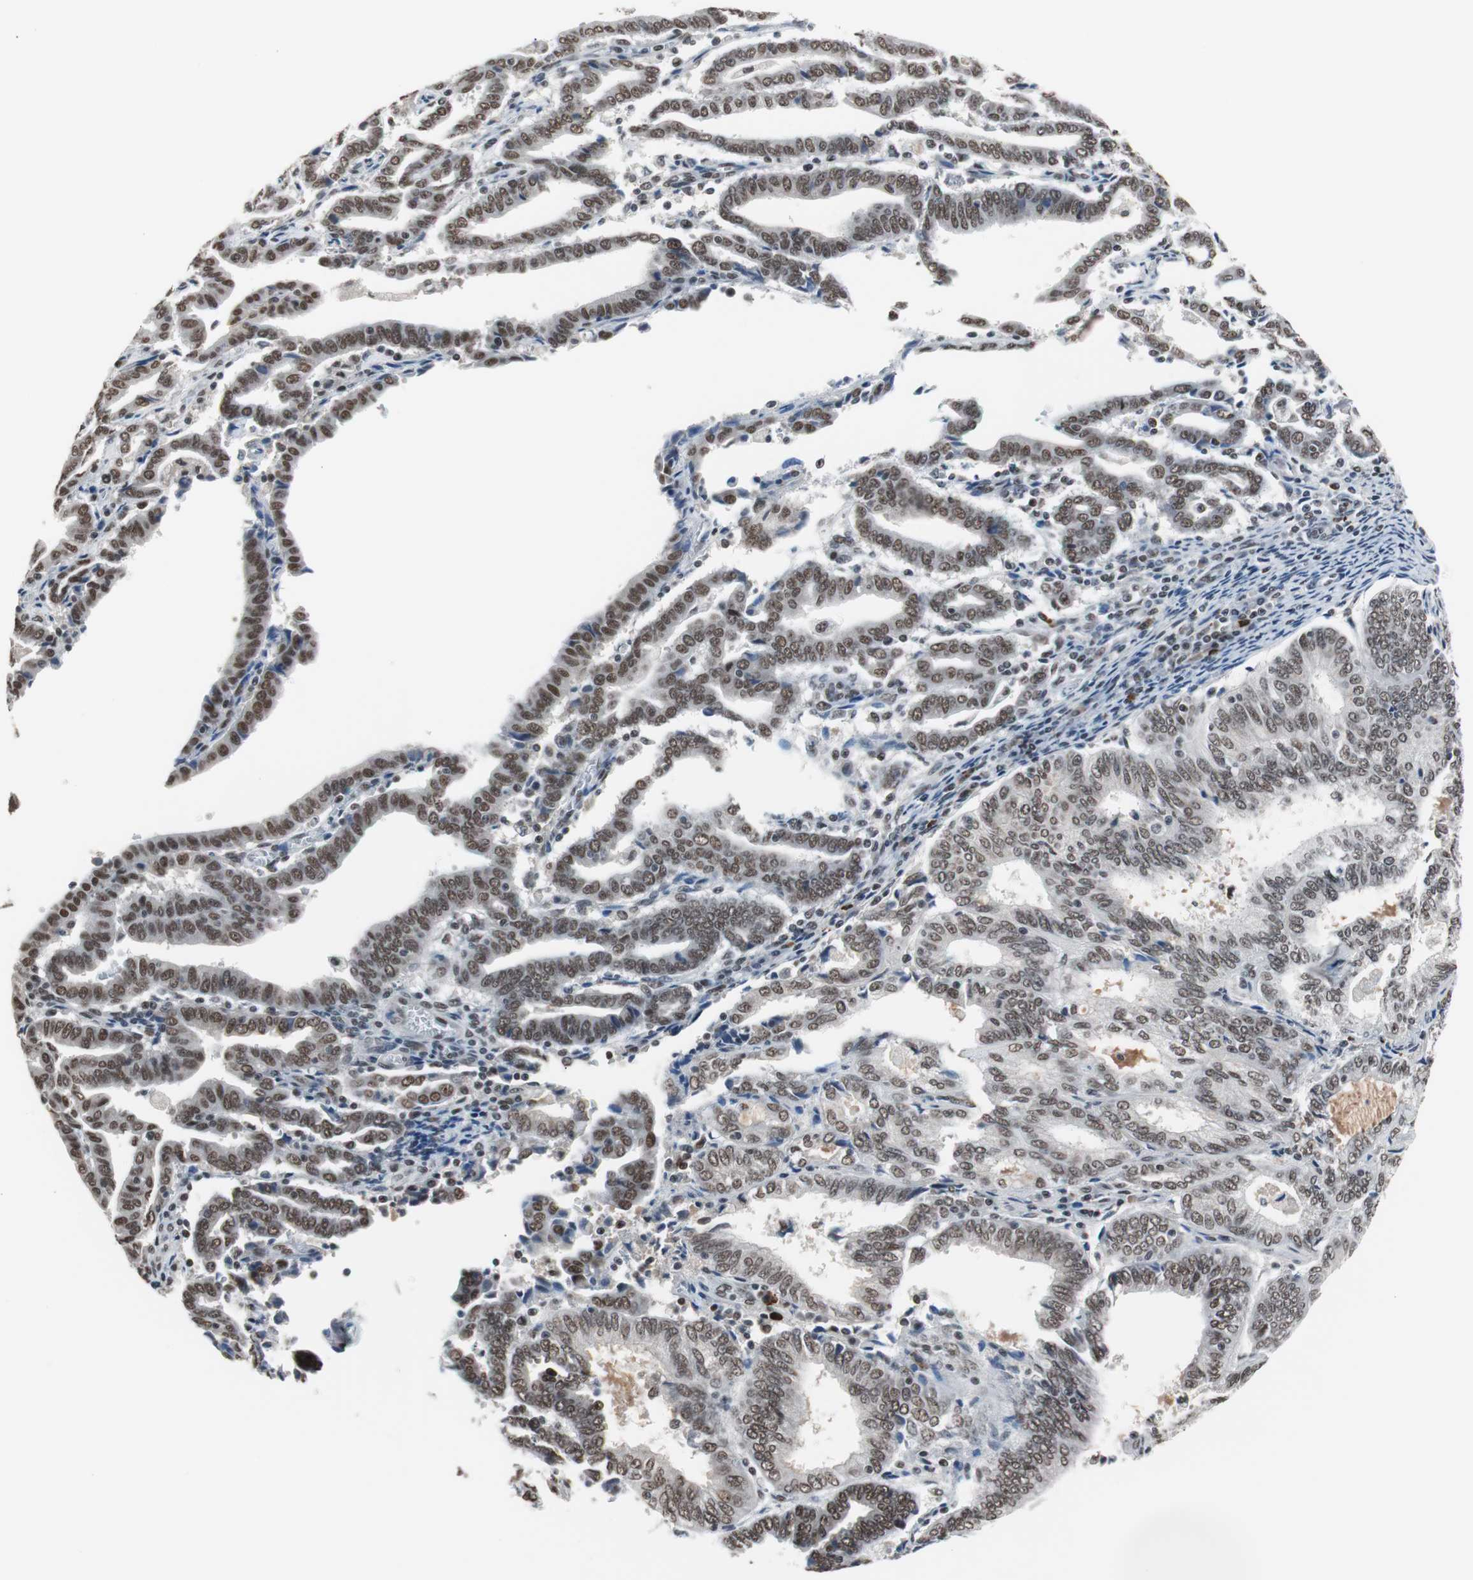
{"staining": {"intensity": "strong", "quantity": ">75%", "location": "nuclear"}, "tissue": "endometrial cancer", "cell_type": "Tumor cells", "image_type": "cancer", "snomed": [{"axis": "morphology", "description": "Adenocarcinoma, NOS"}, {"axis": "topography", "description": "Uterus"}], "caption": "Strong nuclear expression for a protein is present in about >75% of tumor cells of endometrial cancer using IHC.", "gene": "TAF7", "patient": {"sex": "female", "age": 83}}